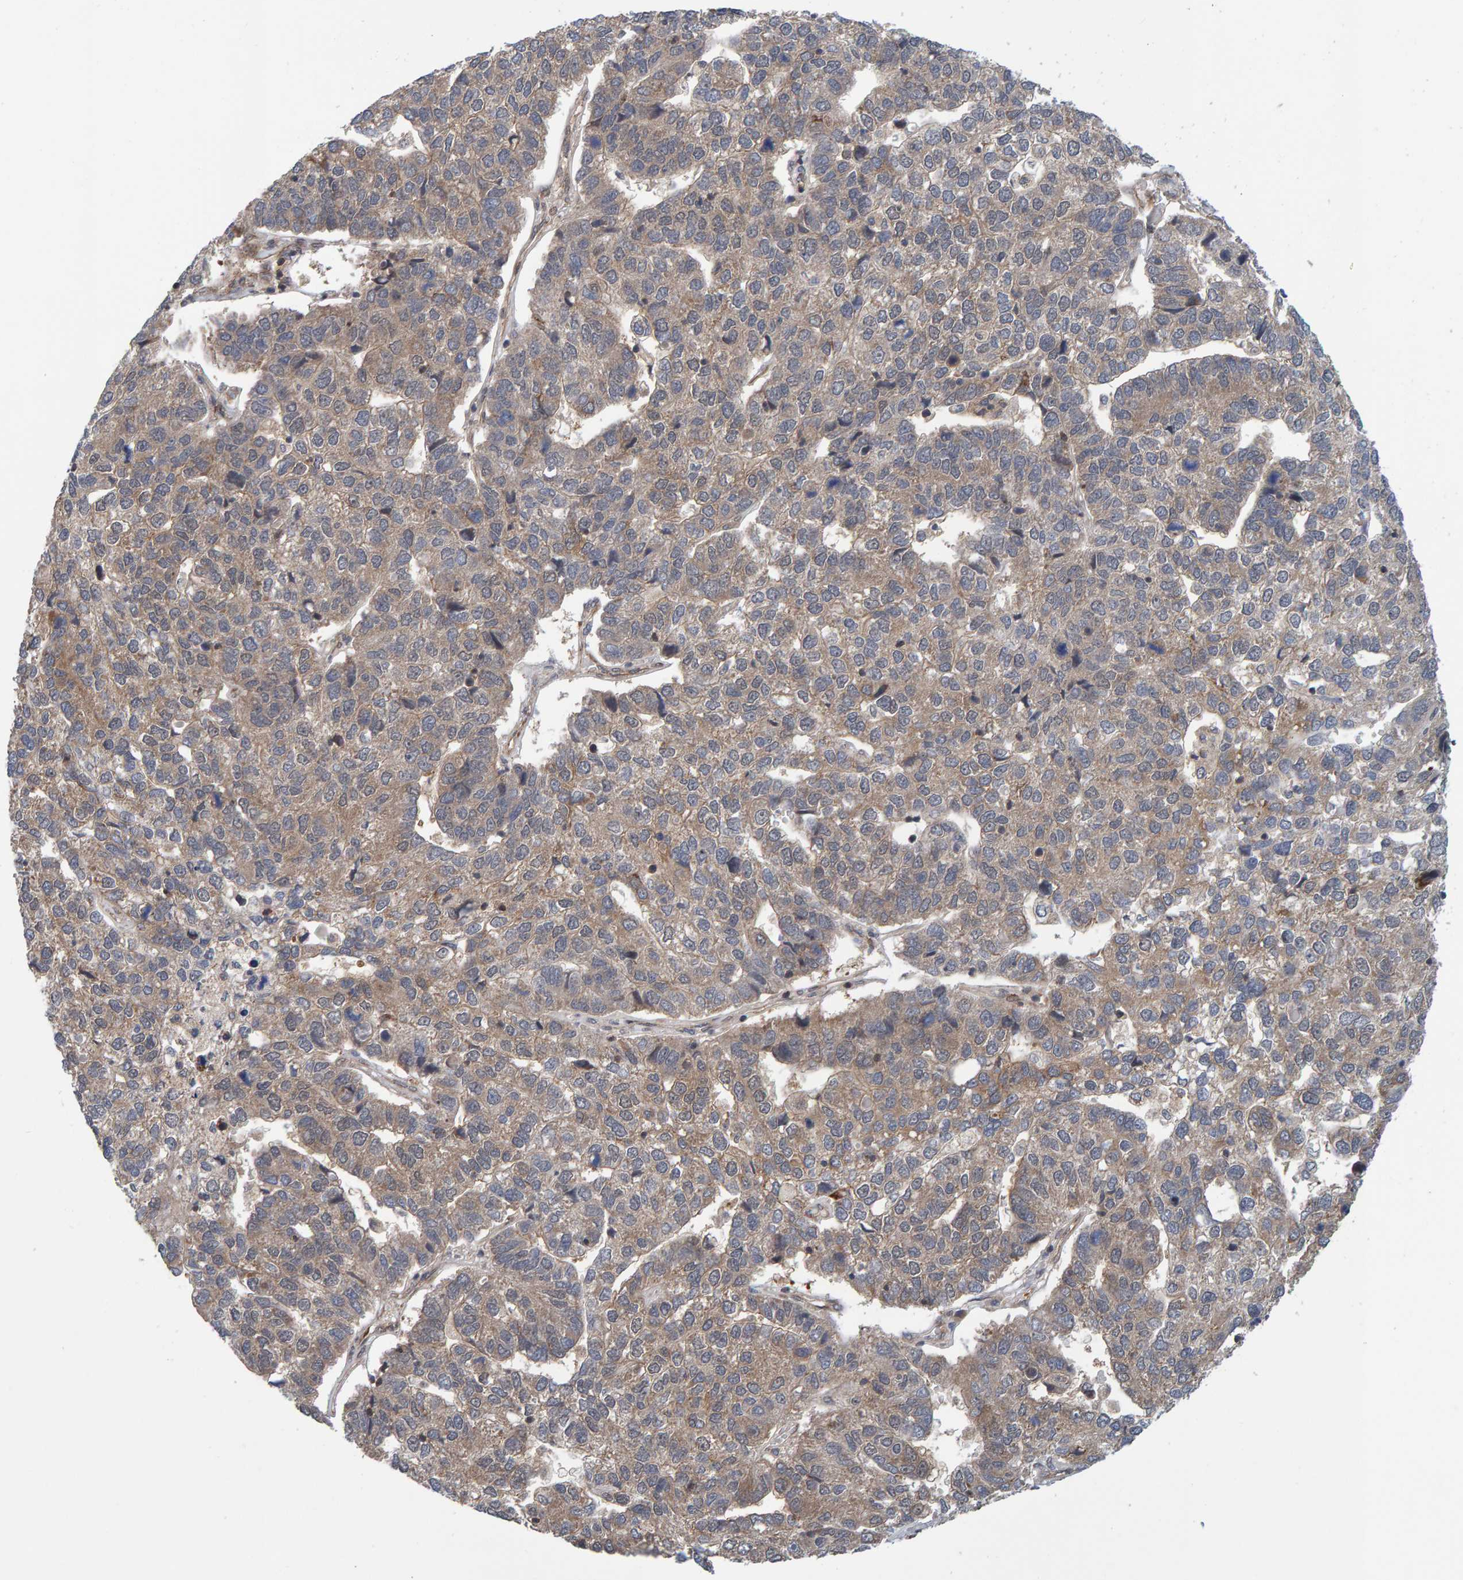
{"staining": {"intensity": "weak", "quantity": "25%-75%", "location": "cytoplasmic/membranous"}, "tissue": "pancreatic cancer", "cell_type": "Tumor cells", "image_type": "cancer", "snomed": [{"axis": "morphology", "description": "Adenocarcinoma, NOS"}, {"axis": "topography", "description": "Pancreas"}], "caption": "IHC photomicrograph of neoplastic tissue: human pancreatic cancer (adenocarcinoma) stained using immunohistochemistry reveals low levels of weak protein expression localized specifically in the cytoplasmic/membranous of tumor cells, appearing as a cytoplasmic/membranous brown color.", "gene": "SCRN2", "patient": {"sex": "female", "age": 61}}